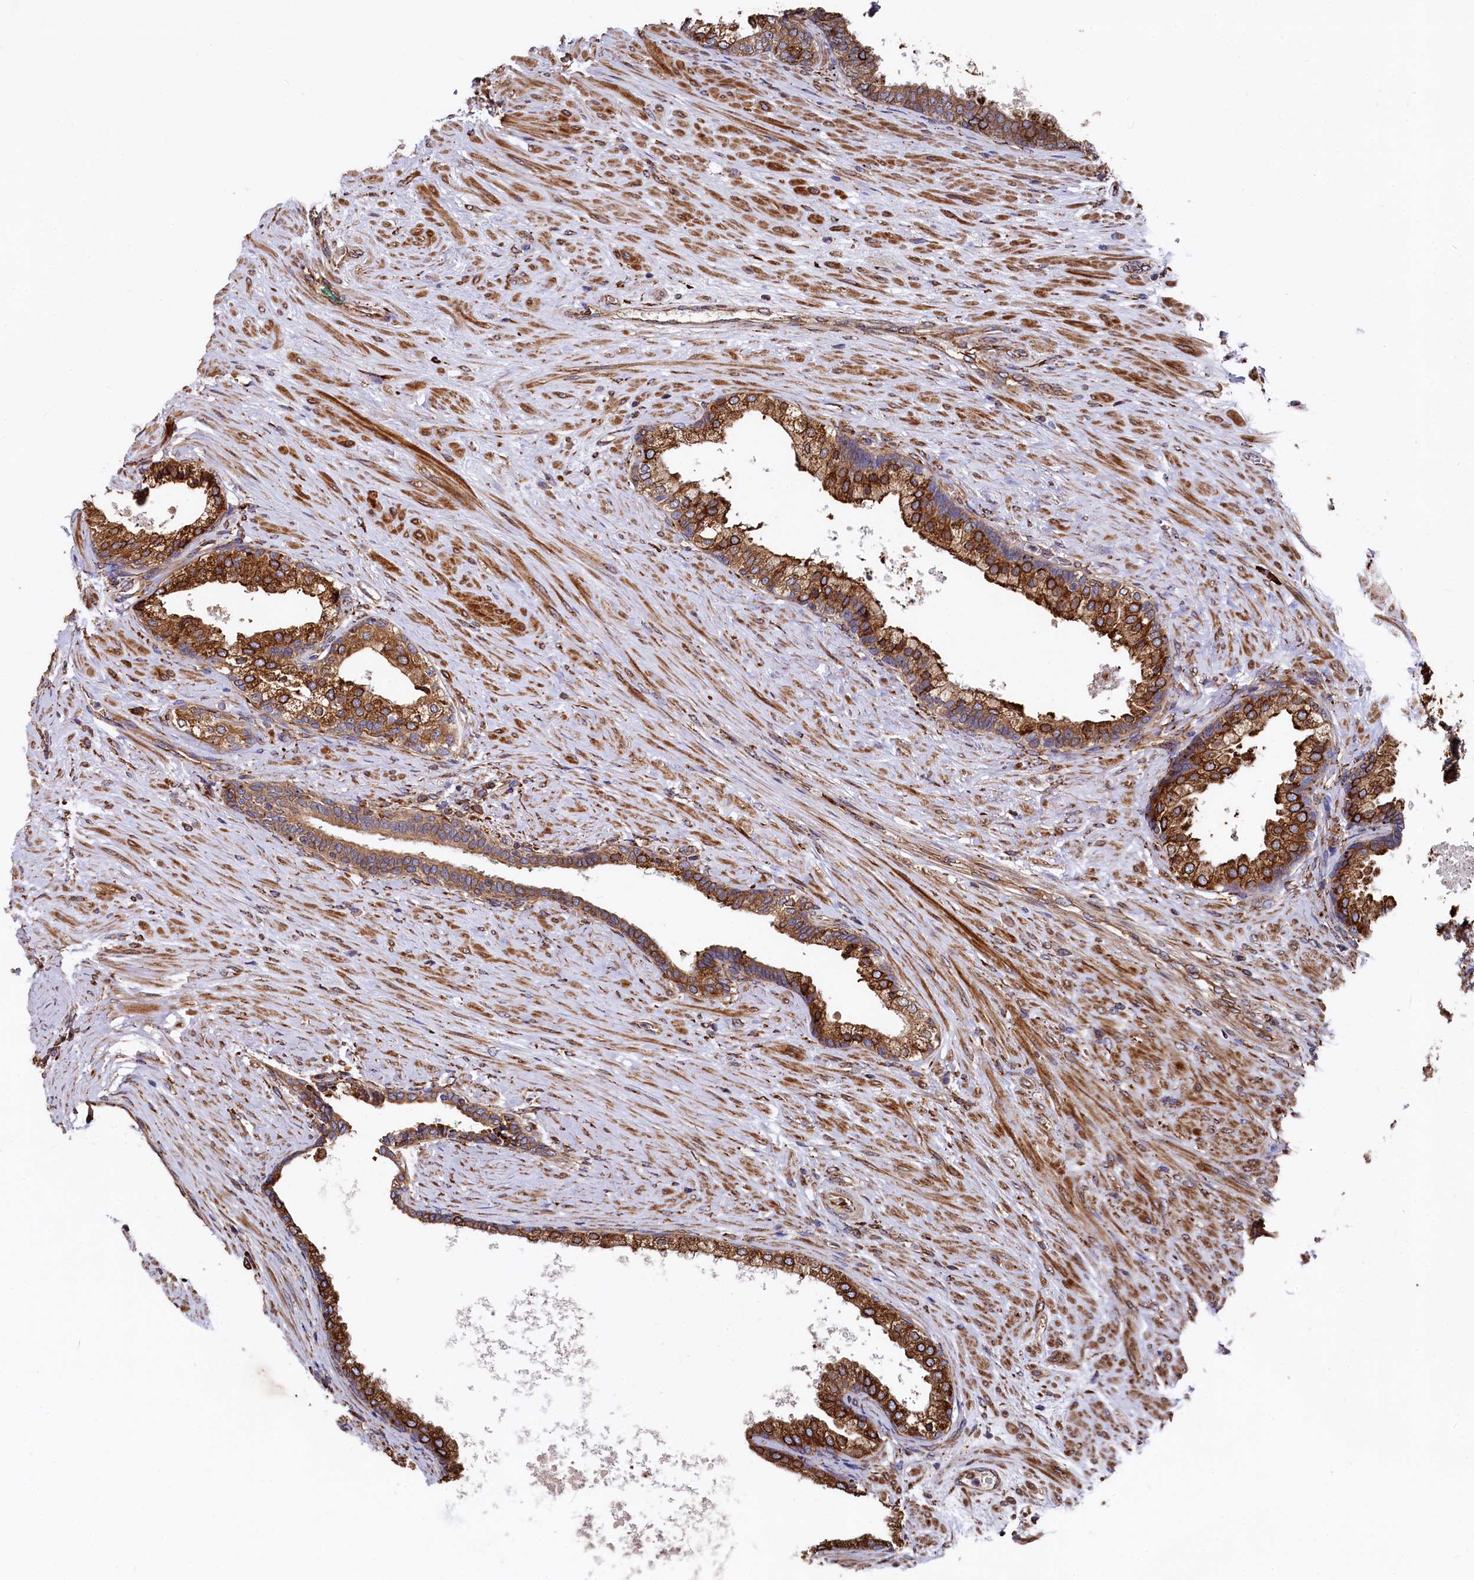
{"staining": {"intensity": "strong", "quantity": ">75%", "location": "cytoplasmic/membranous"}, "tissue": "prostate cancer", "cell_type": "Tumor cells", "image_type": "cancer", "snomed": [{"axis": "morphology", "description": "Adenocarcinoma, High grade"}, {"axis": "topography", "description": "Prostate"}], "caption": "Immunohistochemistry histopathology image of neoplastic tissue: human high-grade adenocarcinoma (prostate) stained using IHC shows high levels of strong protein expression localized specifically in the cytoplasmic/membranous of tumor cells, appearing as a cytoplasmic/membranous brown color.", "gene": "NEURL1B", "patient": {"sex": "male", "age": 60}}